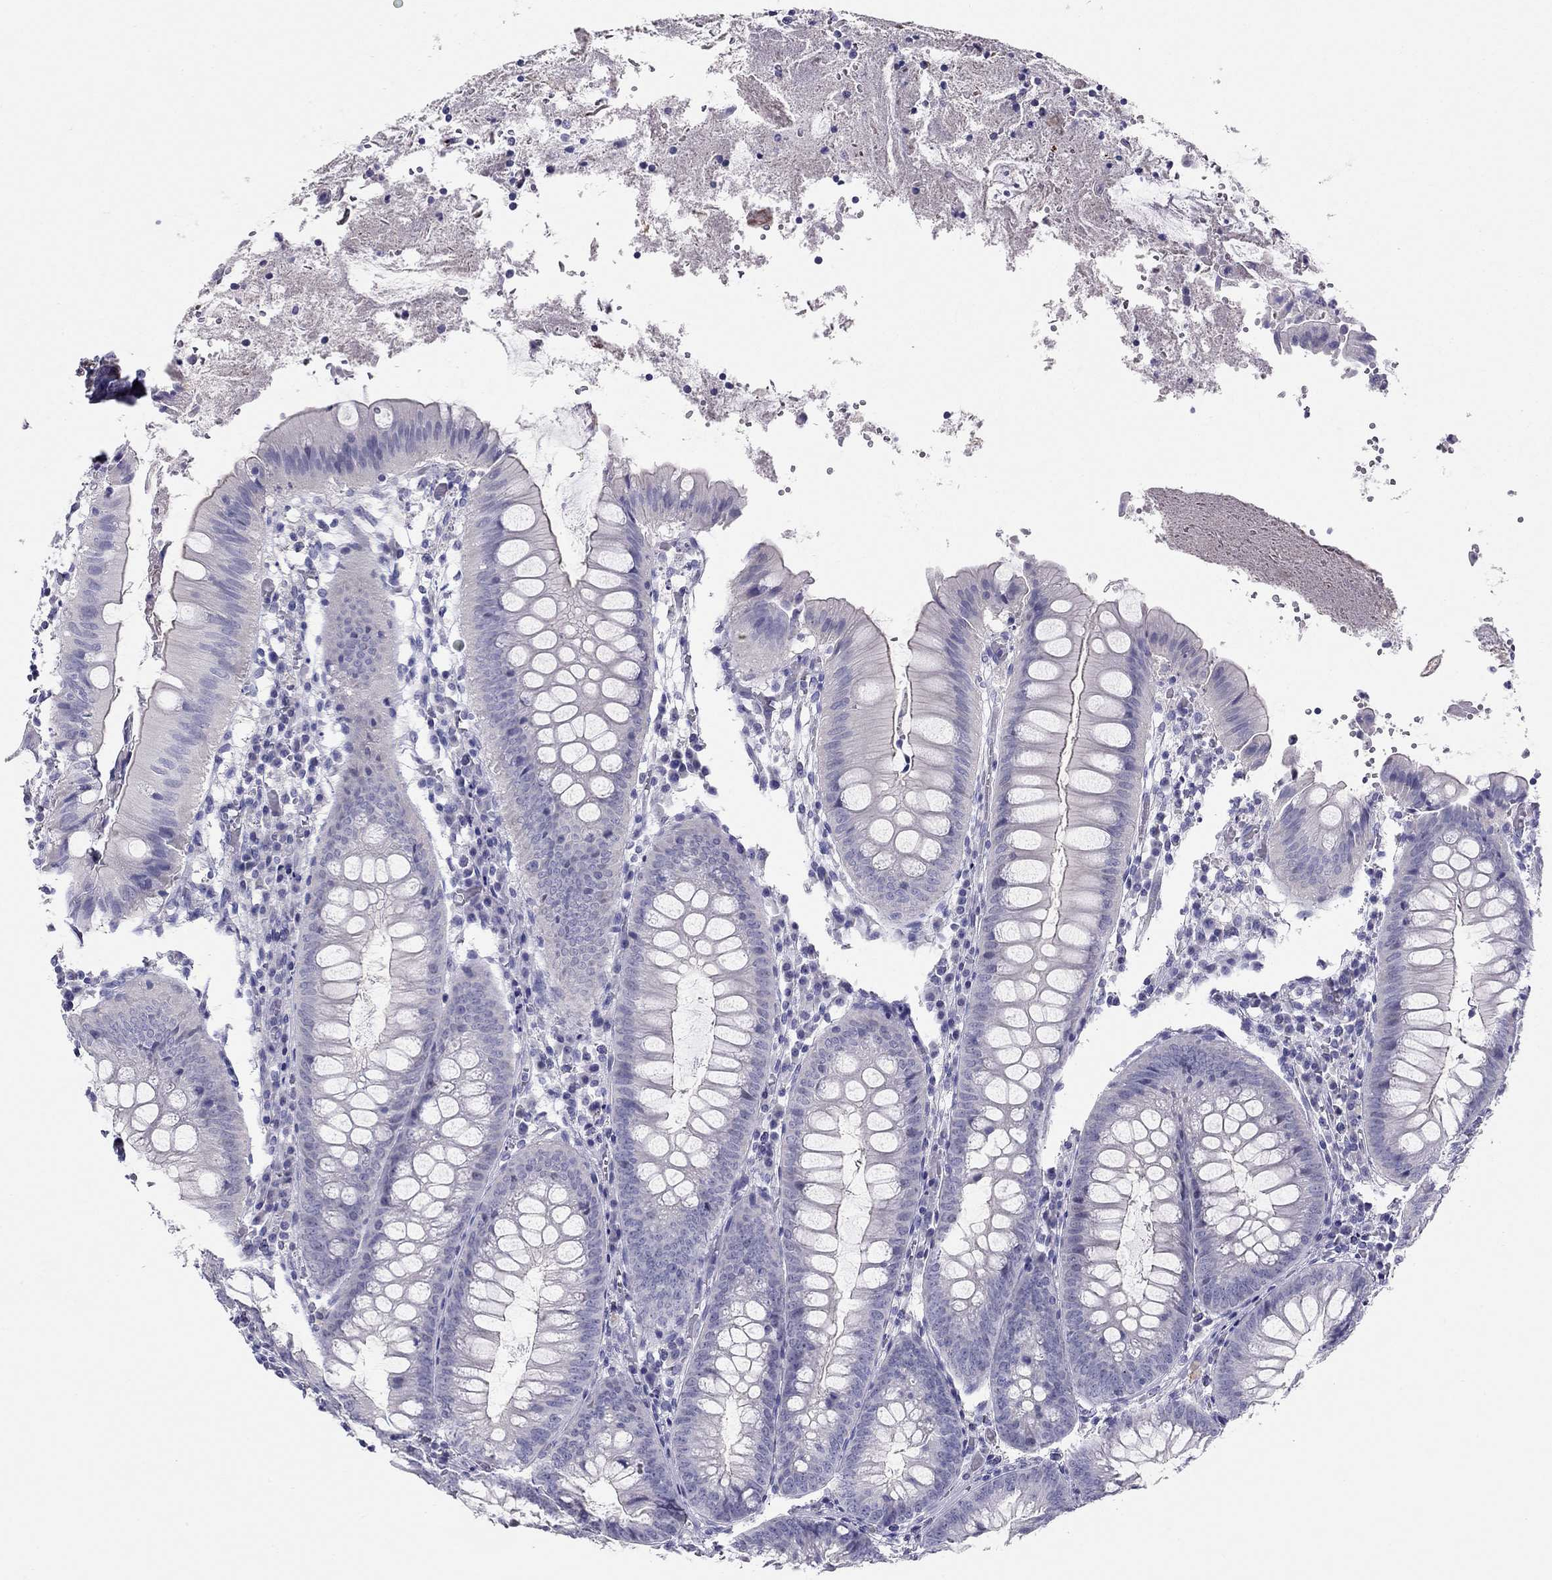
{"staining": {"intensity": "negative", "quantity": "none", "location": "none"}, "tissue": "appendix", "cell_type": "Glandular cells", "image_type": "normal", "snomed": [{"axis": "morphology", "description": "Normal tissue, NOS"}, {"axis": "morphology", "description": "Inflammation, NOS"}, {"axis": "topography", "description": "Appendix"}], "caption": "A high-resolution photomicrograph shows immunohistochemistry staining of normal appendix, which displays no significant expression in glandular cells. Nuclei are stained in blue.", "gene": "KCNV2", "patient": {"sex": "male", "age": 16}}